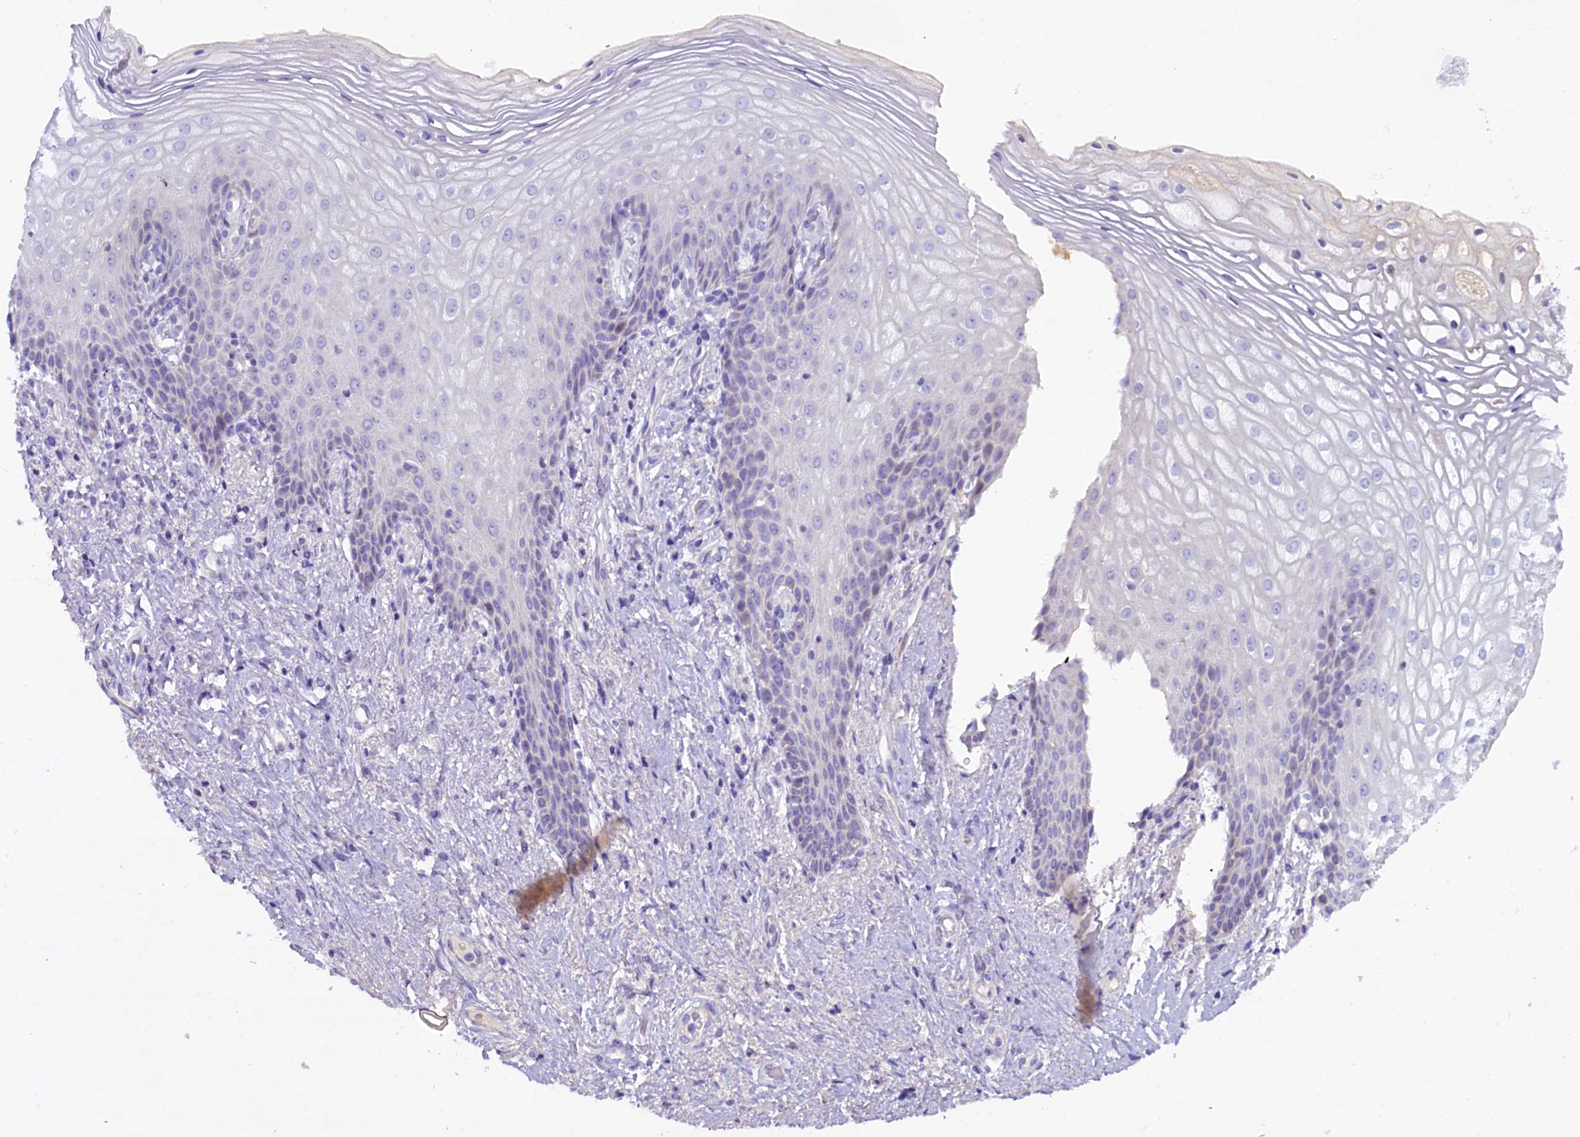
{"staining": {"intensity": "negative", "quantity": "none", "location": "none"}, "tissue": "vagina", "cell_type": "Squamous epithelial cells", "image_type": "normal", "snomed": [{"axis": "morphology", "description": "Normal tissue, NOS"}, {"axis": "topography", "description": "Vagina"}], "caption": "High power microscopy image of an immunohistochemistry (IHC) photomicrograph of normal vagina, revealing no significant expression in squamous epithelial cells.", "gene": "RTTN", "patient": {"sex": "female", "age": 60}}